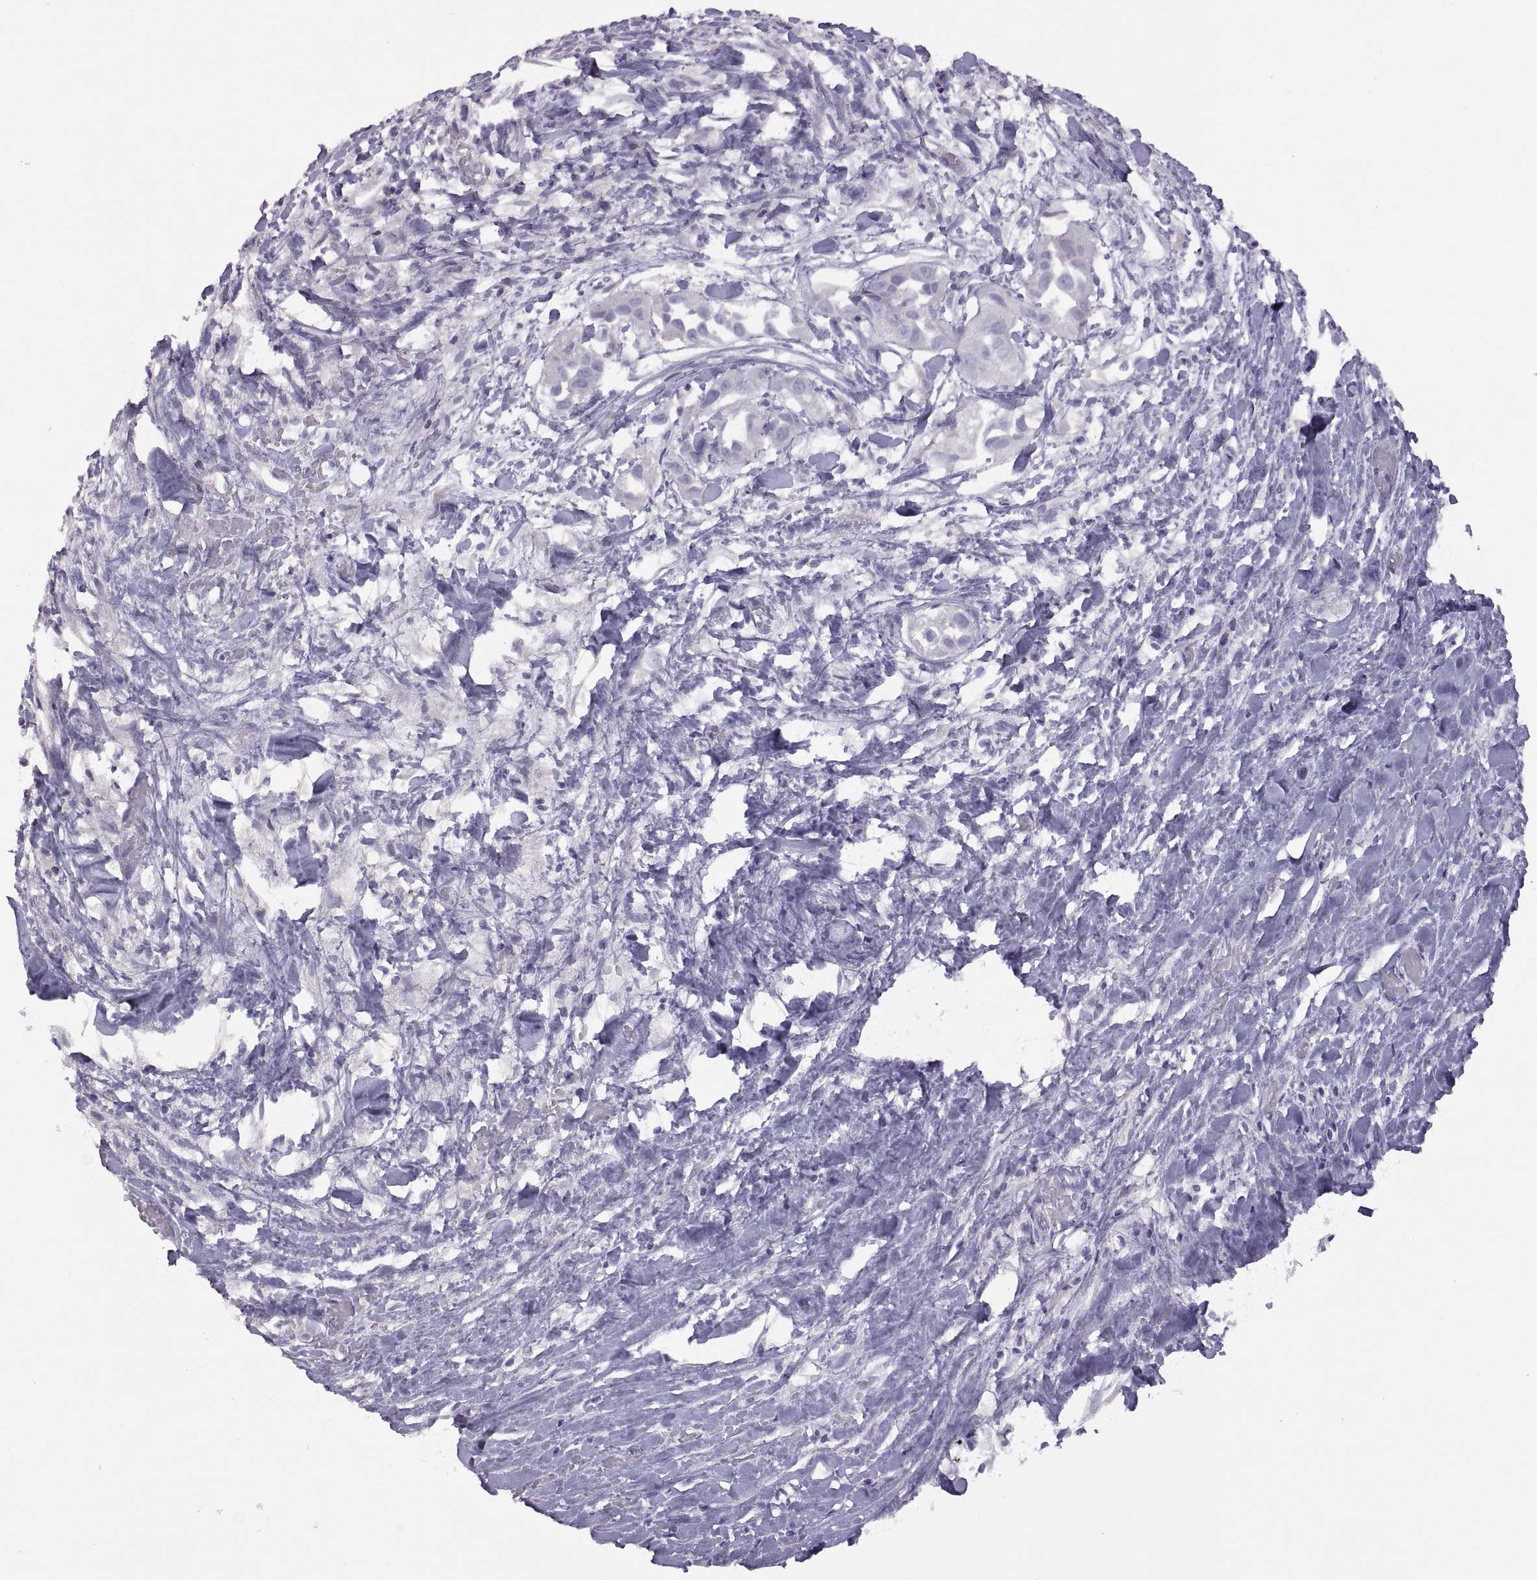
{"staining": {"intensity": "negative", "quantity": "none", "location": "none"}, "tissue": "liver cancer", "cell_type": "Tumor cells", "image_type": "cancer", "snomed": [{"axis": "morphology", "description": "Cholangiocarcinoma"}, {"axis": "topography", "description": "Liver"}], "caption": "High power microscopy histopathology image of an immunohistochemistry (IHC) micrograph of cholangiocarcinoma (liver), revealing no significant staining in tumor cells.", "gene": "TBX19", "patient": {"sex": "female", "age": 52}}